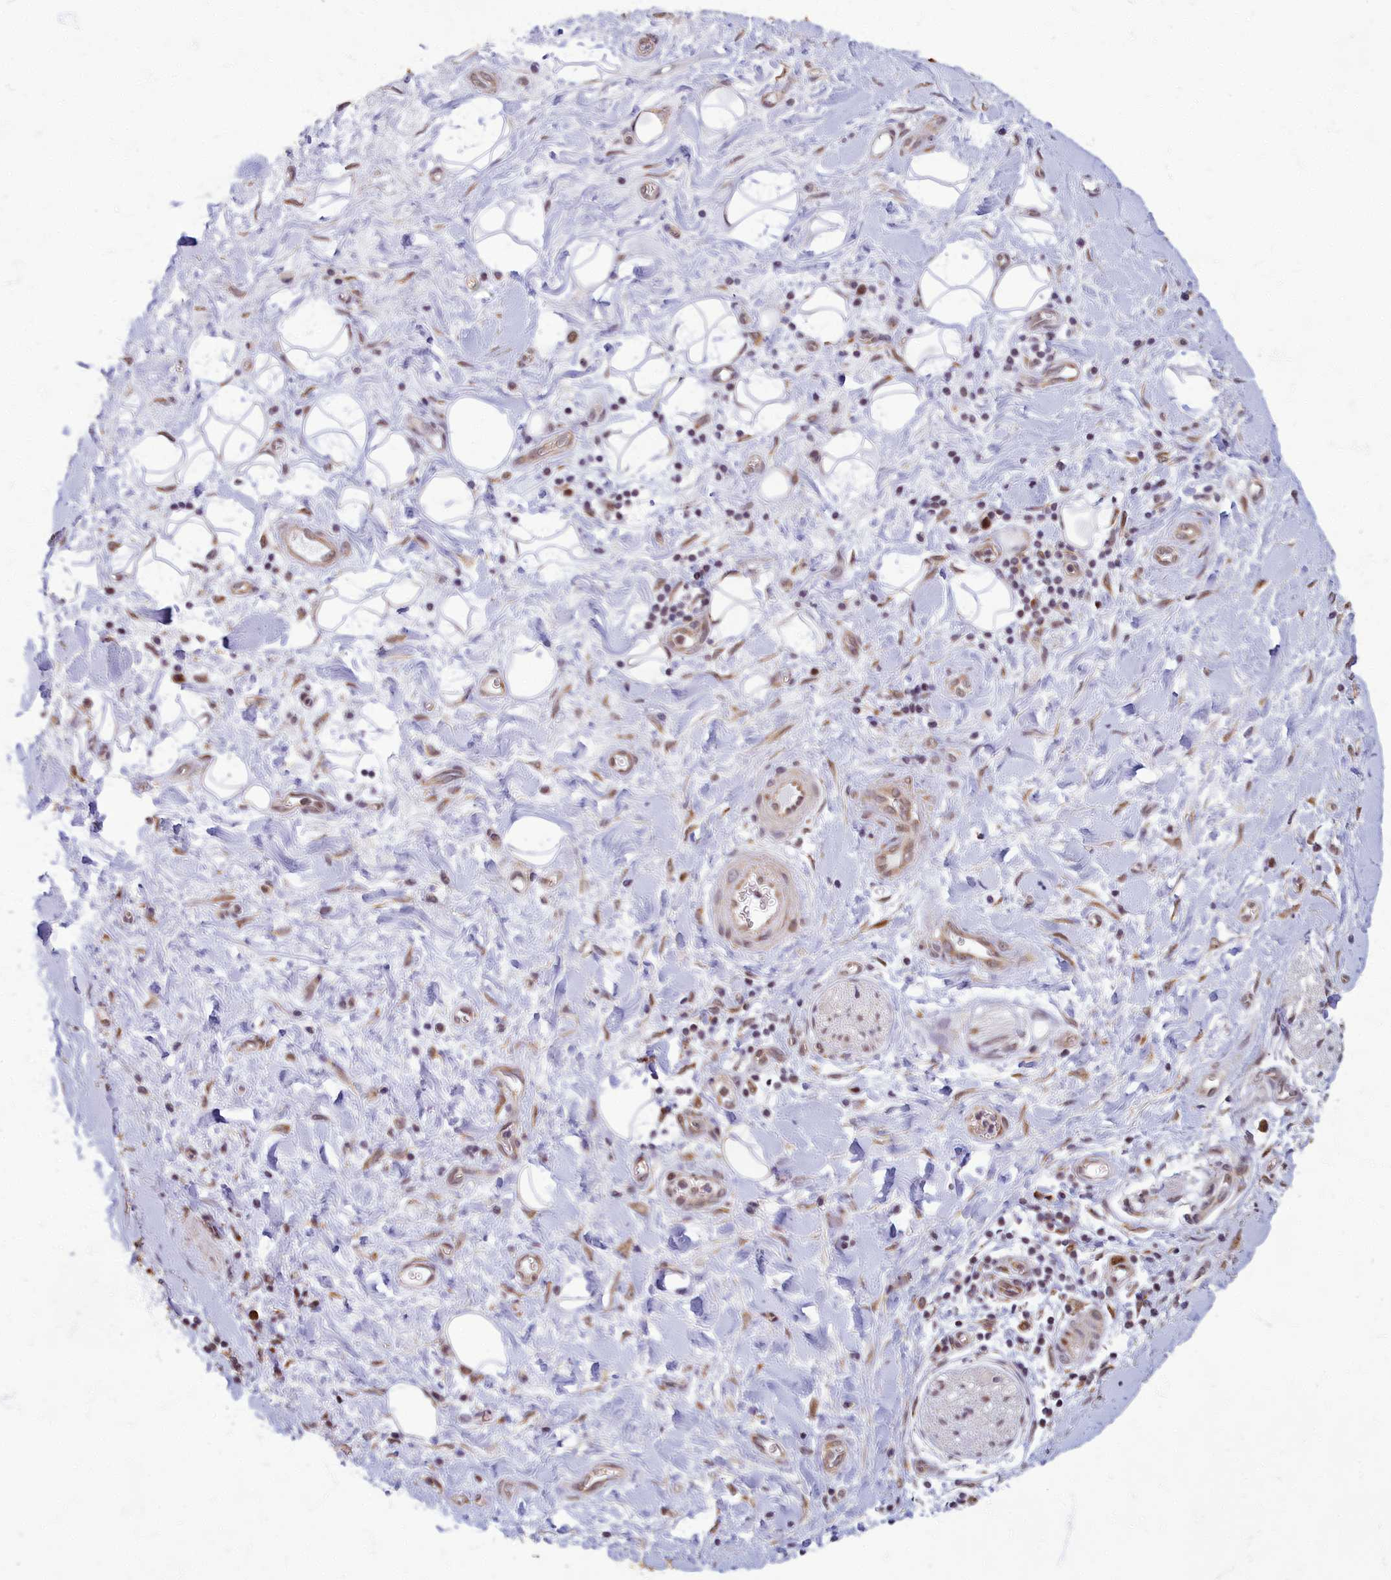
{"staining": {"intensity": "negative", "quantity": "none", "location": "none"}, "tissue": "adipose tissue", "cell_type": "Adipocytes", "image_type": "normal", "snomed": [{"axis": "morphology", "description": "Normal tissue, NOS"}, {"axis": "morphology", "description": "Adenocarcinoma, NOS"}, {"axis": "topography", "description": "Pancreas"}, {"axis": "topography", "description": "Peripheral nerve tissue"}], "caption": "IHC histopathology image of normal adipose tissue: human adipose tissue stained with DAB (3,3'-diaminobenzidine) displays no significant protein positivity in adipocytes. The staining is performed using DAB (3,3'-diaminobenzidine) brown chromogen with nuclei counter-stained in using hematoxylin.", "gene": "EARS2", "patient": {"sex": "male", "age": 59}}